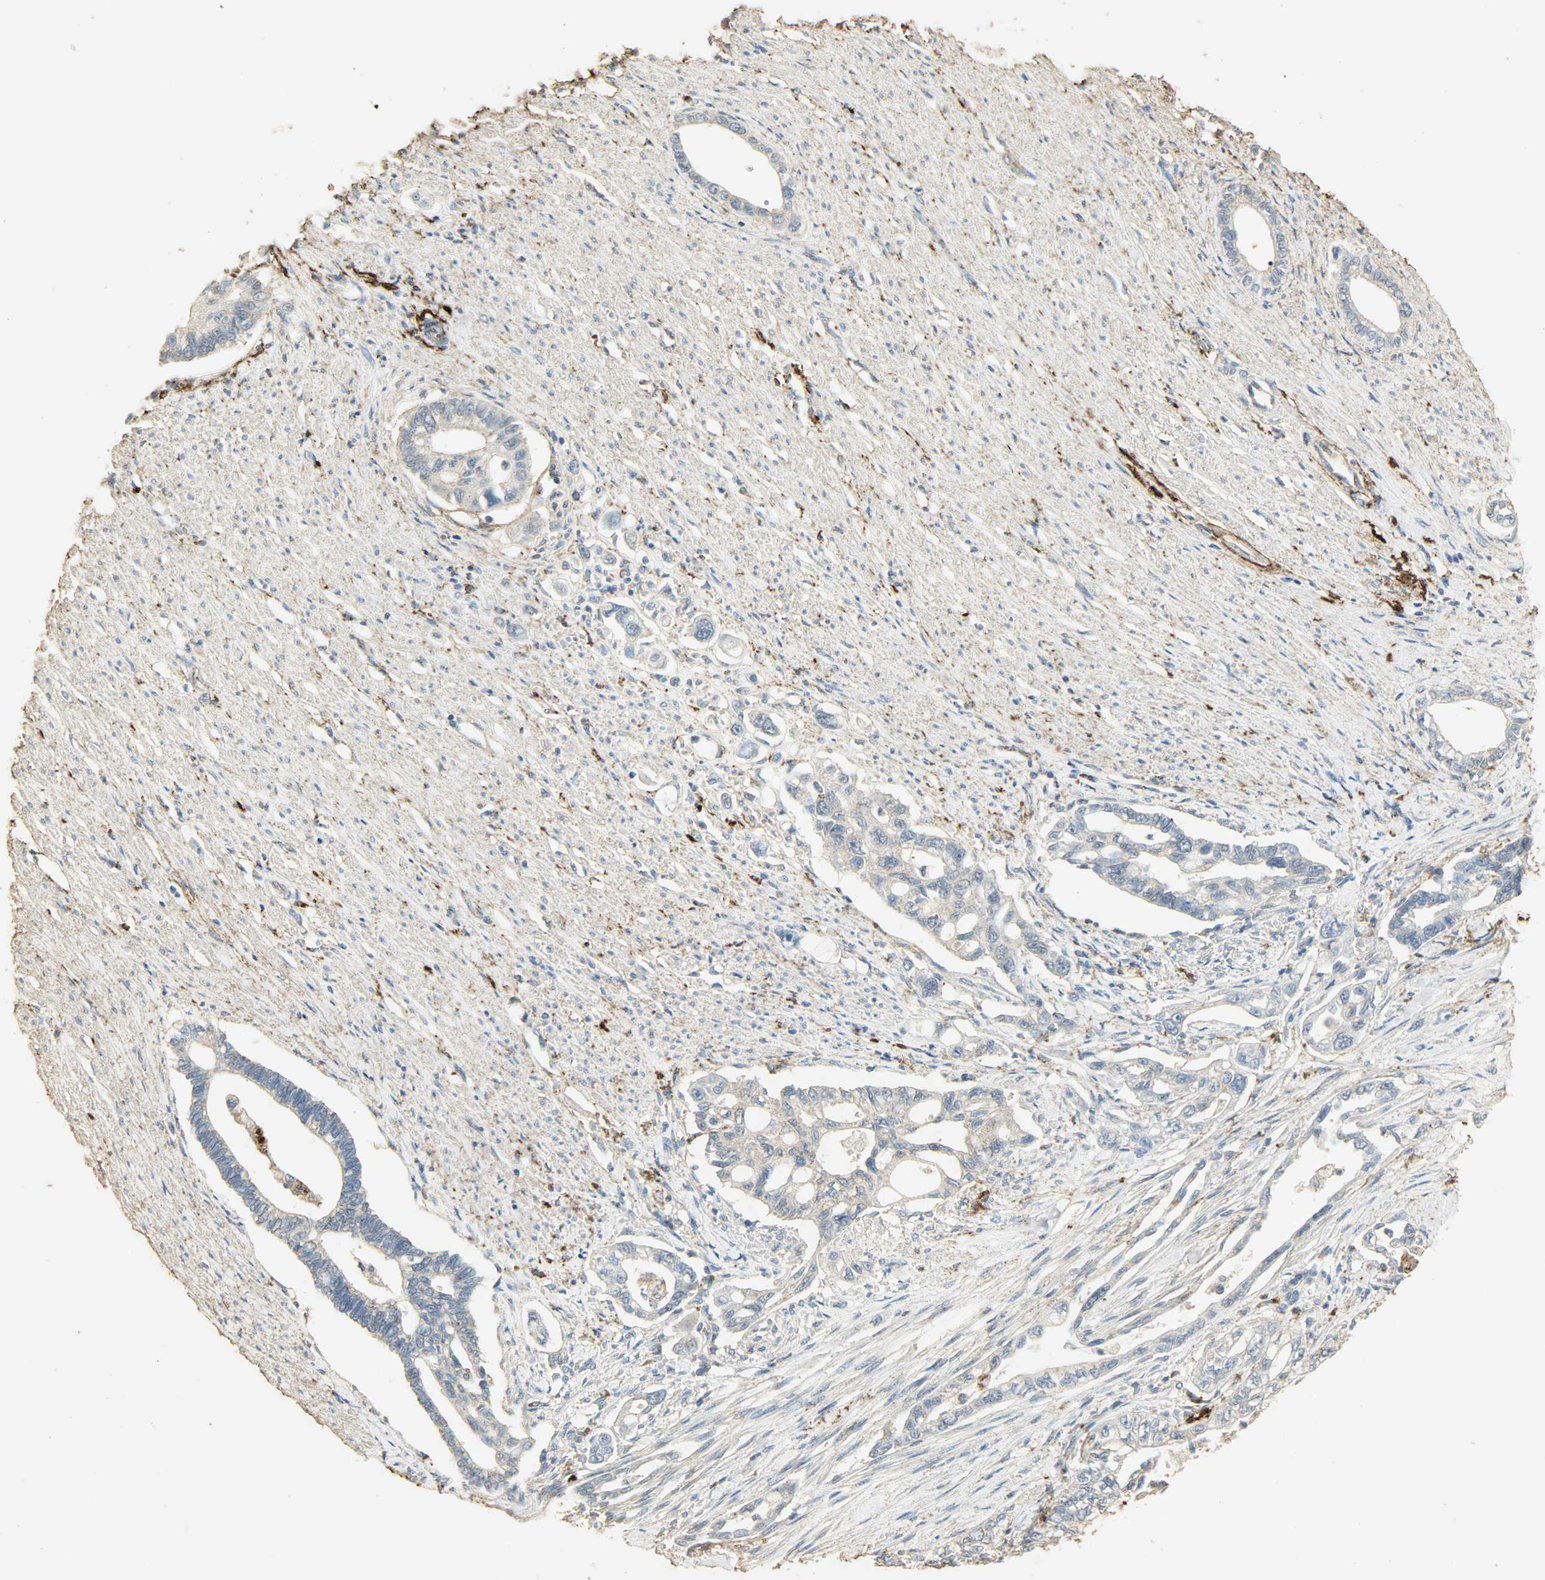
{"staining": {"intensity": "negative", "quantity": "none", "location": "none"}, "tissue": "pancreatic cancer", "cell_type": "Tumor cells", "image_type": "cancer", "snomed": [{"axis": "morphology", "description": "Normal tissue, NOS"}, {"axis": "topography", "description": "Pancreas"}], "caption": "A photomicrograph of human pancreatic cancer is negative for staining in tumor cells.", "gene": "ASB9", "patient": {"sex": "male", "age": 42}}